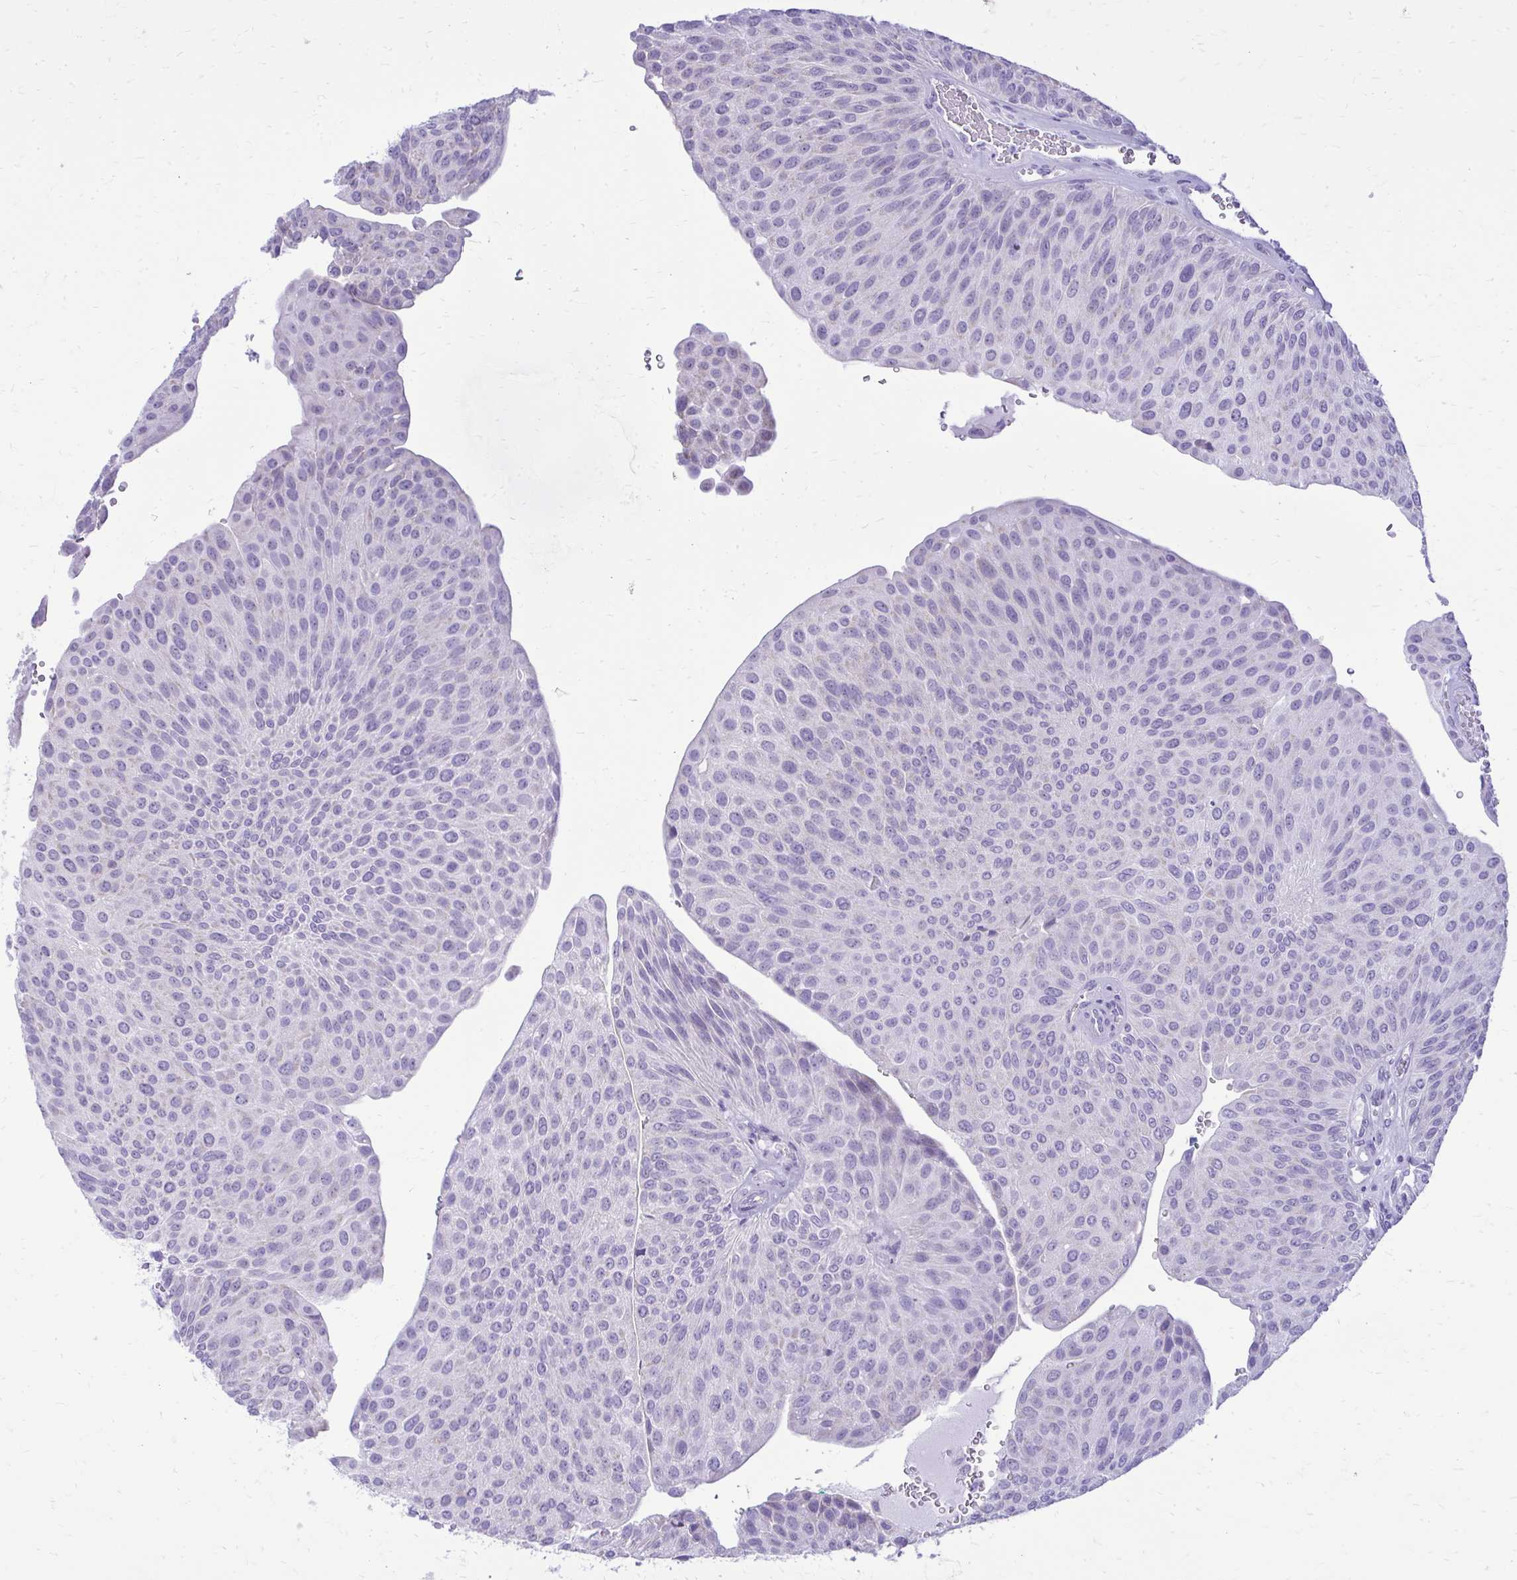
{"staining": {"intensity": "negative", "quantity": "none", "location": "none"}, "tissue": "urothelial cancer", "cell_type": "Tumor cells", "image_type": "cancer", "snomed": [{"axis": "morphology", "description": "Urothelial carcinoma, NOS"}, {"axis": "topography", "description": "Urinary bladder"}], "caption": "This histopathology image is of transitional cell carcinoma stained with immunohistochemistry to label a protein in brown with the nuclei are counter-stained blue. There is no staining in tumor cells.", "gene": "RALYL", "patient": {"sex": "male", "age": 67}}